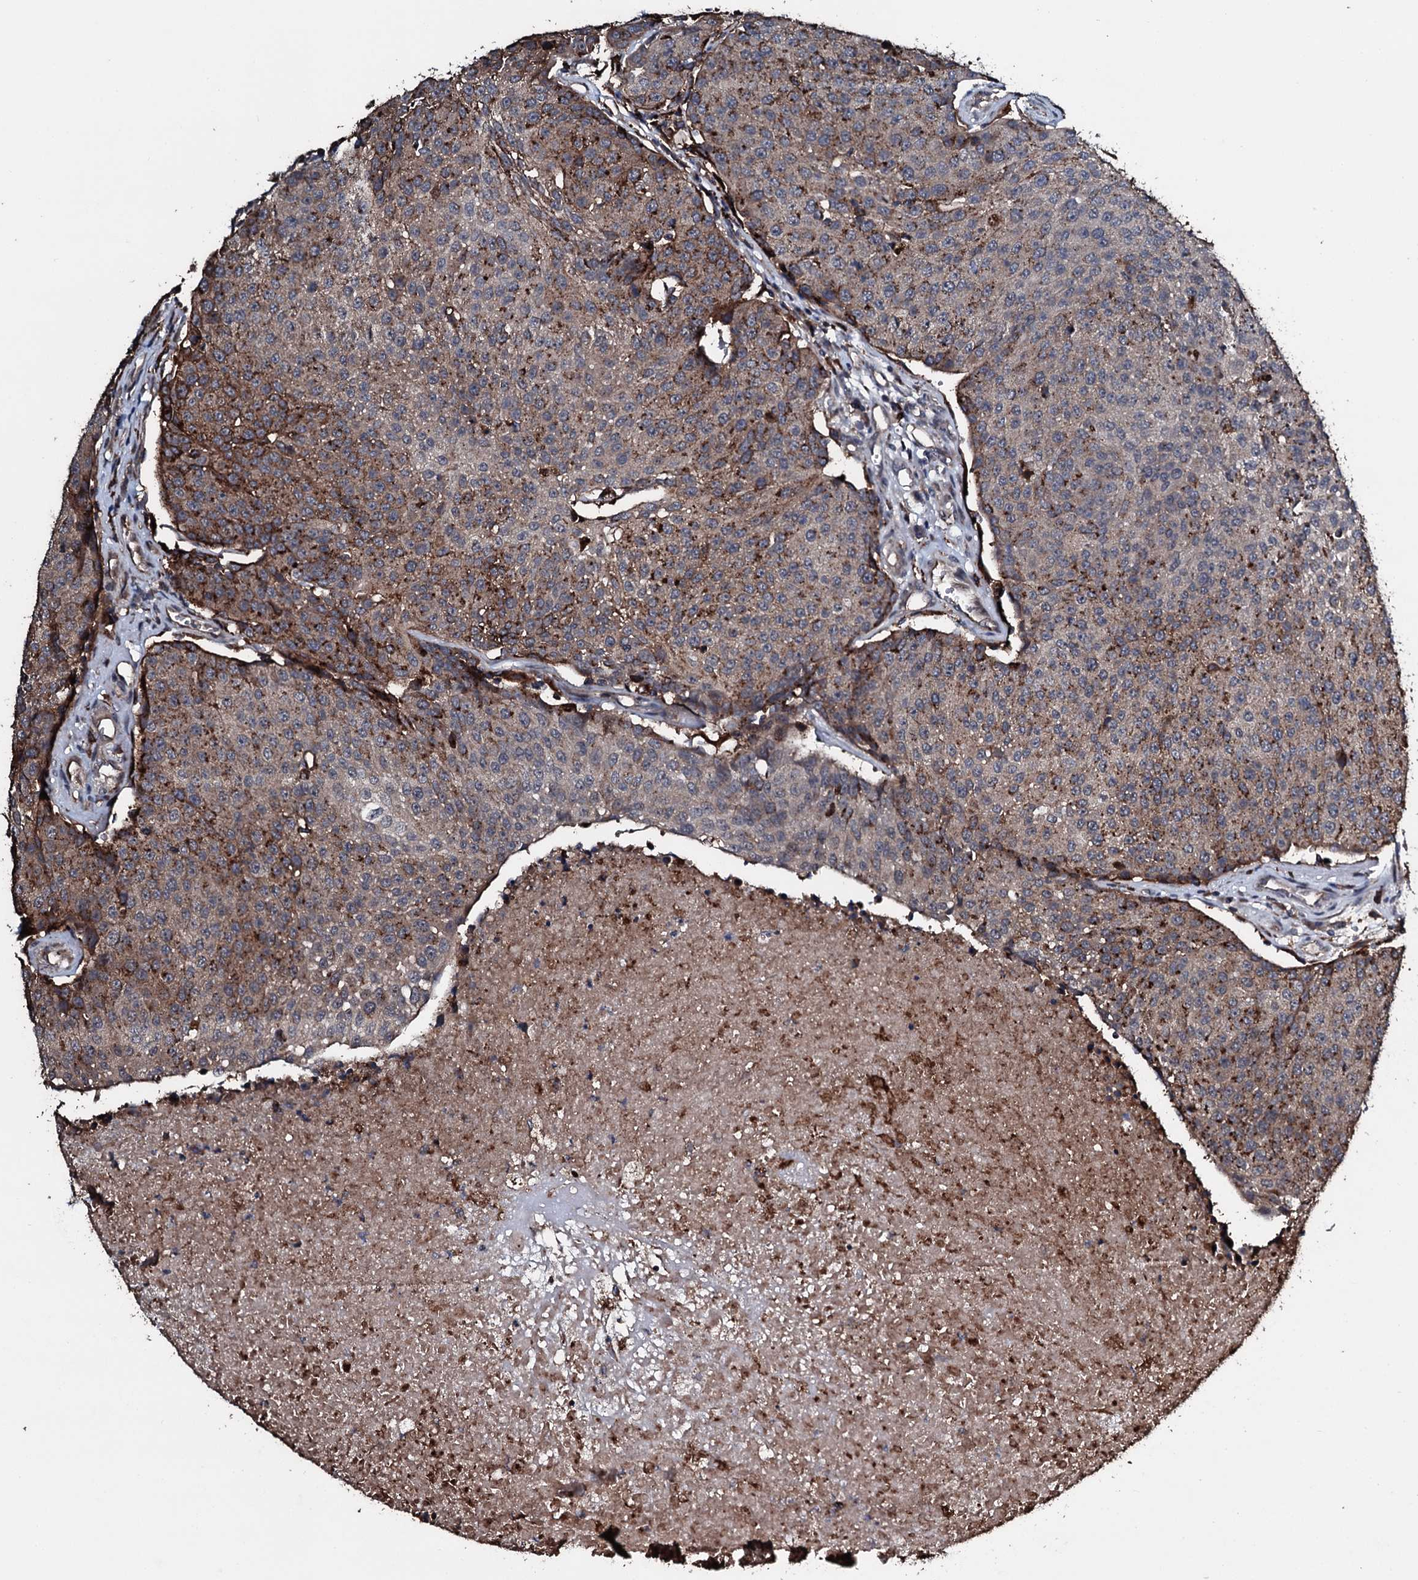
{"staining": {"intensity": "moderate", "quantity": "25%-75%", "location": "cytoplasmic/membranous"}, "tissue": "urothelial cancer", "cell_type": "Tumor cells", "image_type": "cancer", "snomed": [{"axis": "morphology", "description": "Urothelial carcinoma, High grade"}, {"axis": "topography", "description": "Urinary bladder"}], "caption": "About 25%-75% of tumor cells in urothelial cancer reveal moderate cytoplasmic/membranous protein expression as visualized by brown immunohistochemical staining.", "gene": "TPGS2", "patient": {"sex": "female", "age": 85}}